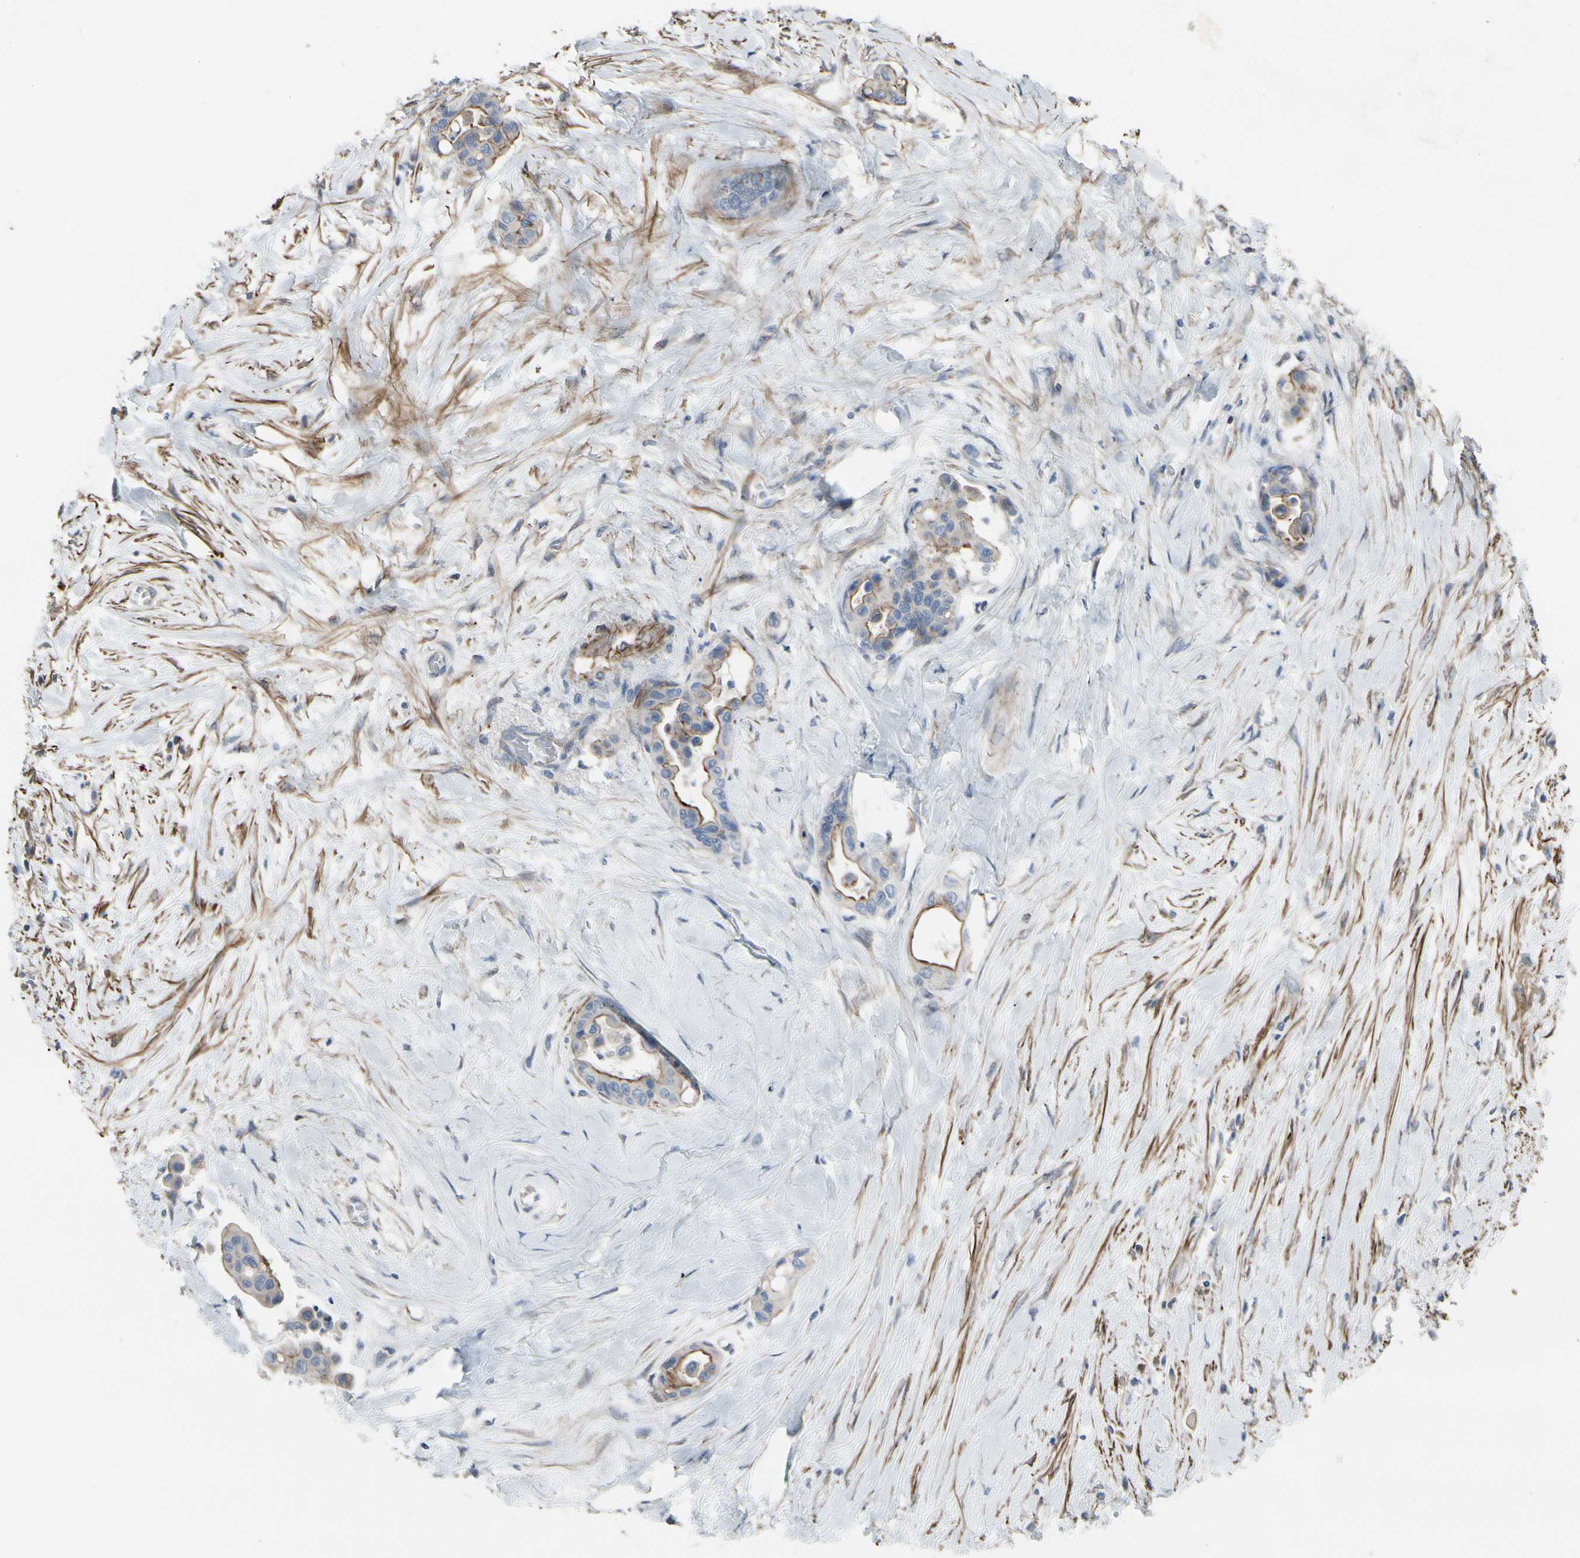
{"staining": {"intensity": "weak", "quantity": "25%-75%", "location": "cytoplasmic/membranous"}, "tissue": "colorectal cancer", "cell_type": "Tumor cells", "image_type": "cancer", "snomed": [{"axis": "morphology", "description": "Normal tissue, NOS"}, {"axis": "morphology", "description": "Adenocarcinoma, NOS"}, {"axis": "topography", "description": "Colon"}], "caption": "Colorectal cancer (adenocarcinoma) stained for a protein (brown) reveals weak cytoplasmic/membranous positive positivity in about 25%-75% of tumor cells.", "gene": "TPM1", "patient": {"sex": "male", "age": 82}}